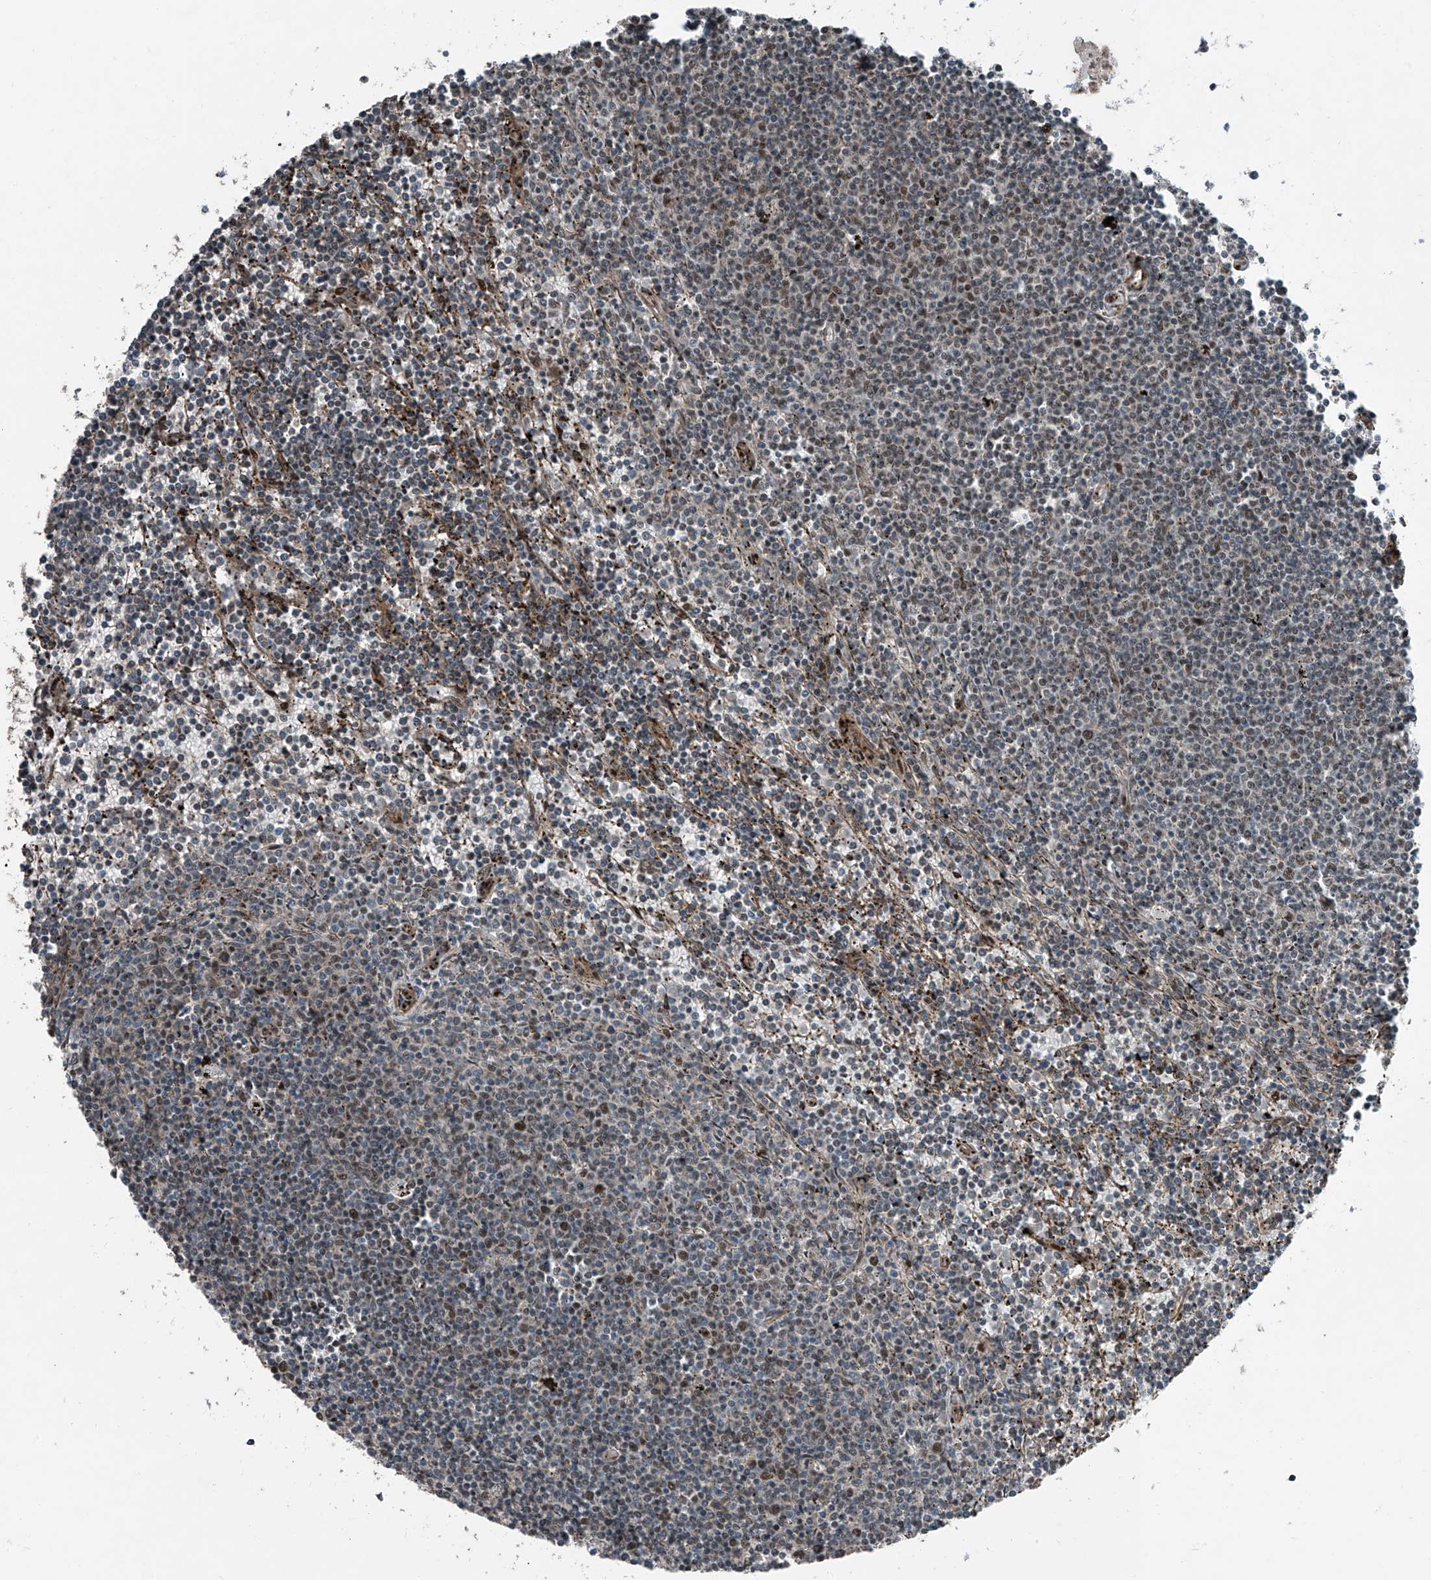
{"staining": {"intensity": "moderate", "quantity": "<25%", "location": "nuclear"}, "tissue": "lymphoma", "cell_type": "Tumor cells", "image_type": "cancer", "snomed": [{"axis": "morphology", "description": "Malignant lymphoma, non-Hodgkin's type, Low grade"}, {"axis": "topography", "description": "Spleen"}], "caption": "Lymphoma tissue shows moderate nuclear positivity in about <25% of tumor cells, visualized by immunohistochemistry.", "gene": "ZNF570", "patient": {"sex": "female", "age": 50}}